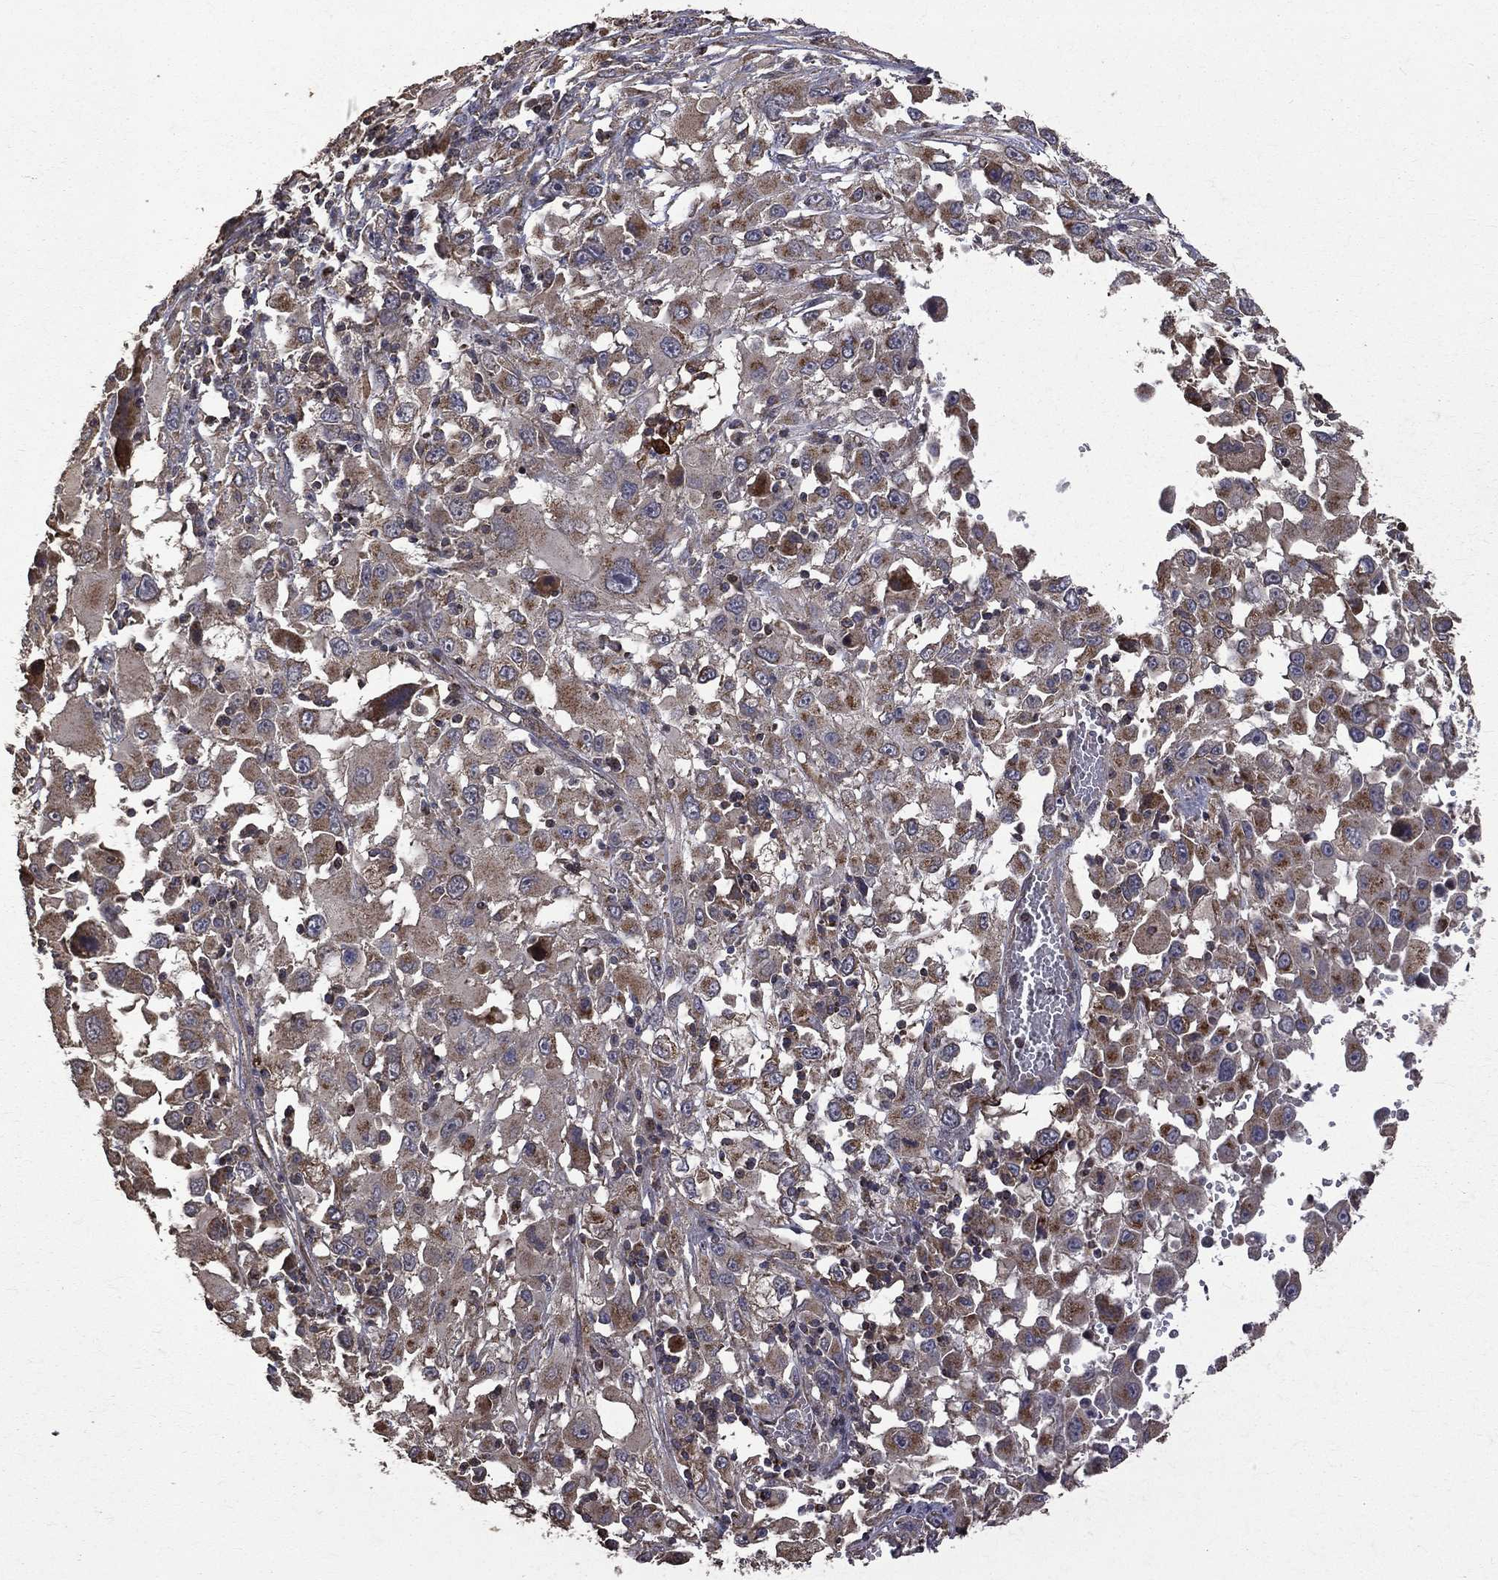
{"staining": {"intensity": "moderate", "quantity": "25%-75%", "location": "cytoplasmic/membranous"}, "tissue": "melanoma", "cell_type": "Tumor cells", "image_type": "cancer", "snomed": [{"axis": "morphology", "description": "Malignant melanoma, Metastatic site"}, {"axis": "topography", "description": "Soft tissue"}], "caption": "Immunohistochemistry micrograph of neoplastic tissue: human malignant melanoma (metastatic site) stained using immunohistochemistry shows medium levels of moderate protein expression localized specifically in the cytoplasmic/membranous of tumor cells, appearing as a cytoplasmic/membranous brown color.", "gene": "RPGR", "patient": {"sex": "male", "age": 50}}